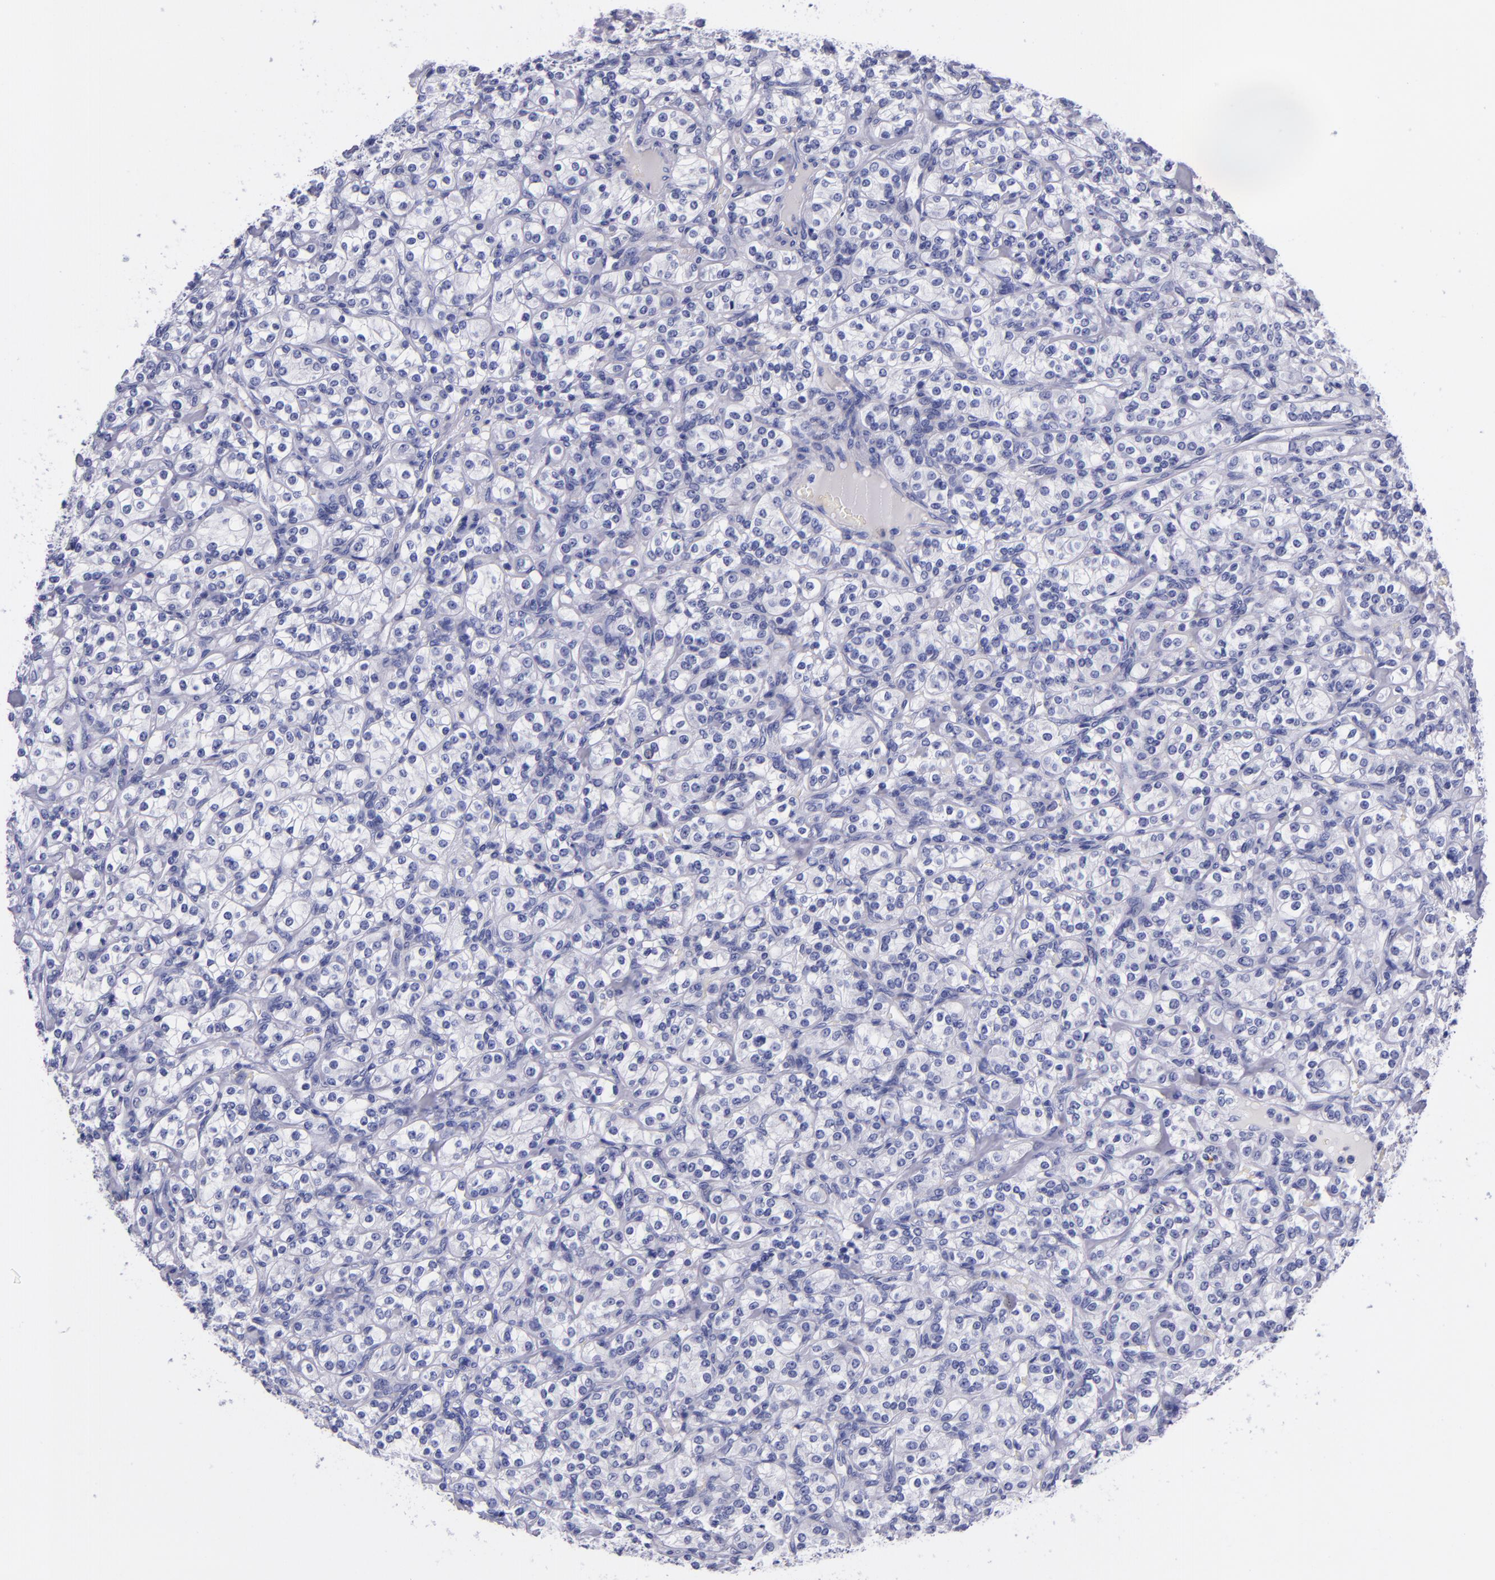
{"staining": {"intensity": "negative", "quantity": "none", "location": "none"}, "tissue": "renal cancer", "cell_type": "Tumor cells", "image_type": "cancer", "snomed": [{"axis": "morphology", "description": "Adenocarcinoma, NOS"}, {"axis": "topography", "description": "Kidney"}], "caption": "Protein analysis of renal adenocarcinoma shows no significant positivity in tumor cells.", "gene": "SV2A", "patient": {"sex": "male", "age": 77}}